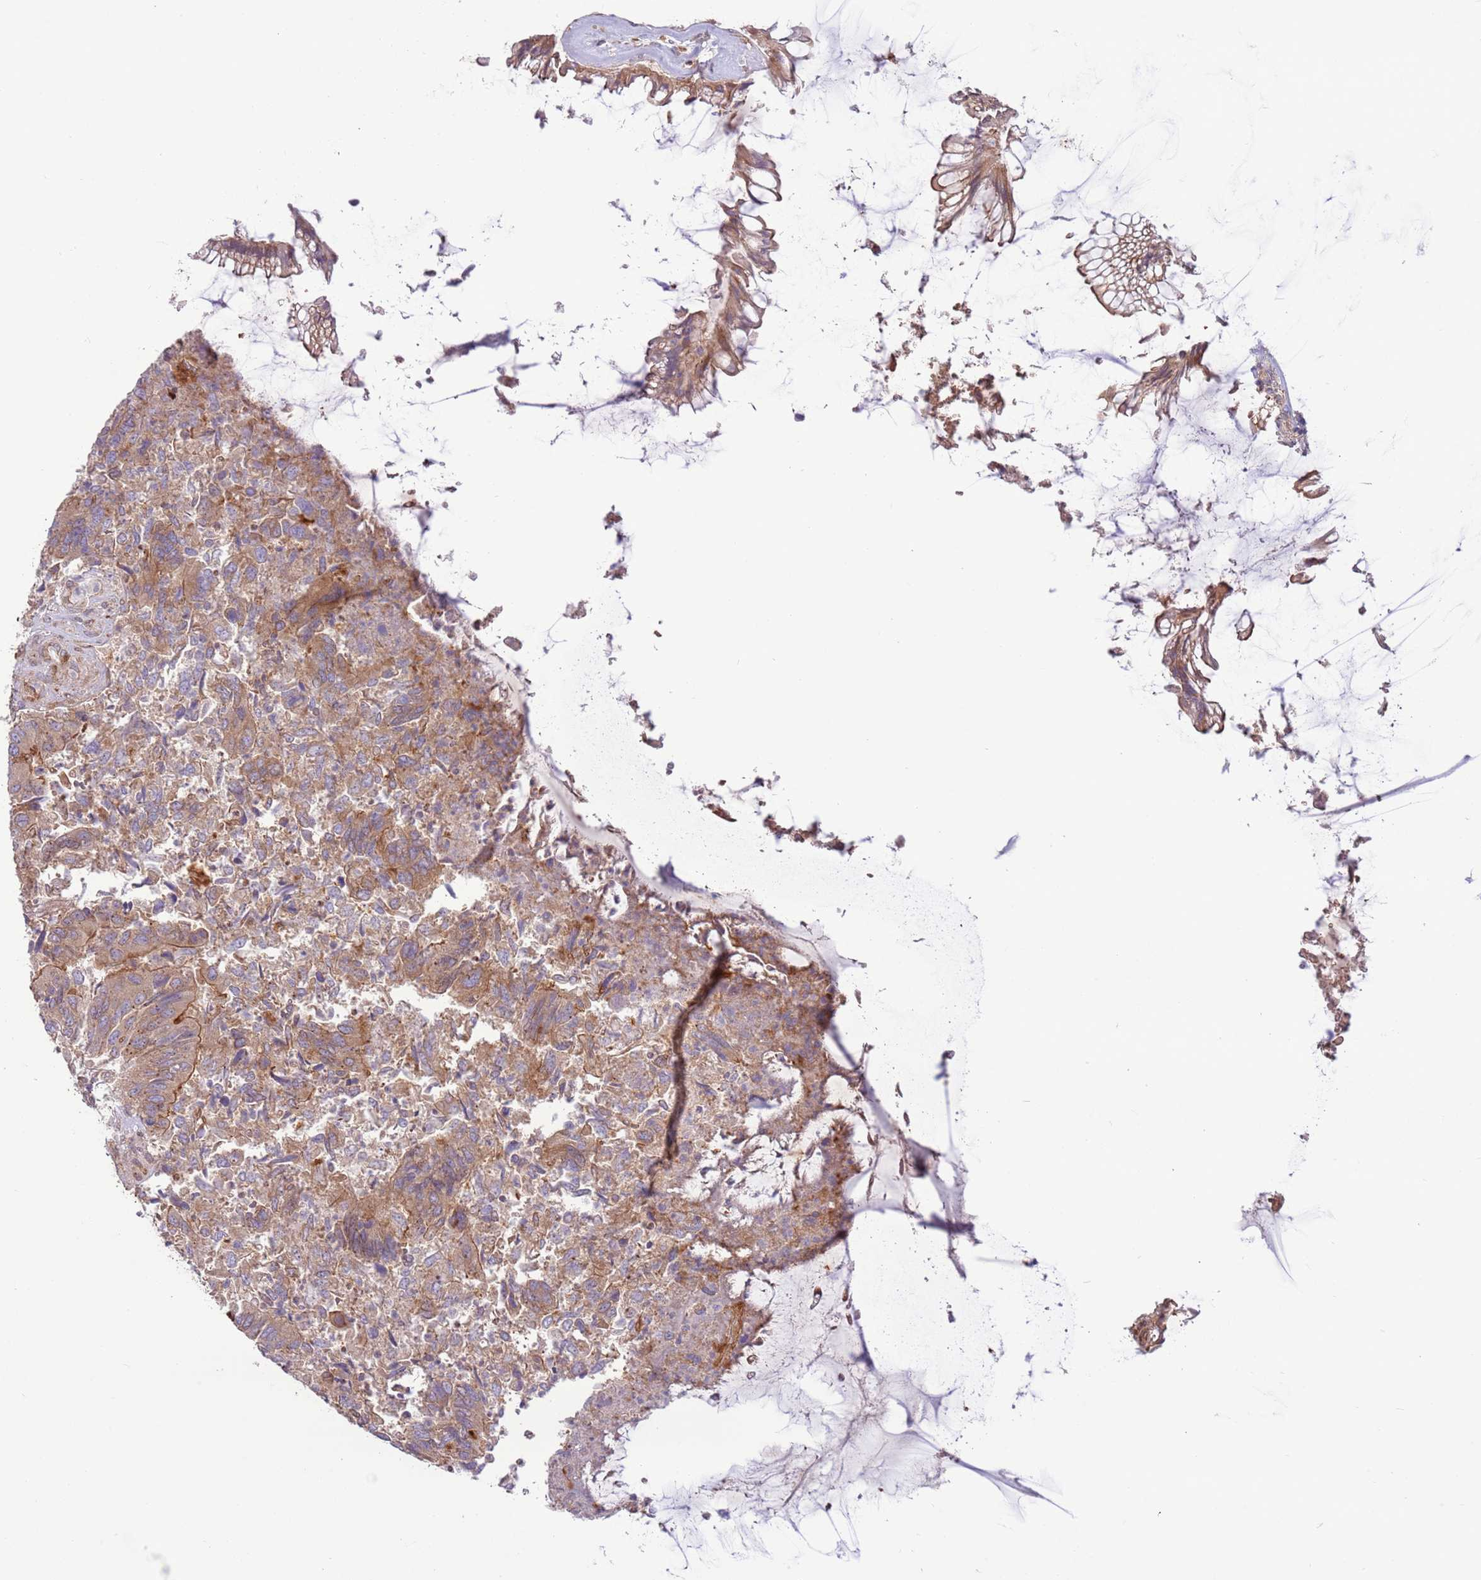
{"staining": {"intensity": "moderate", "quantity": ">75%", "location": "cytoplasmic/membranous"}, "tissue": "colorectal cancer", "cell_type": "Tumor cells", "image_type": "cancer", "snomed": [{"axis": "morphology", "description": "Adenocarcinoma, NOS"}, {"axis": "topography", "description": "Colon"}], "caption": "Tumor cells show medium levels of moderate cytoplasmic/membranous positivity in about >75% of cells in colorectal adenocarcinoma. The staining was performed using DAB, with brown indicating positive protein expression. Nuclei are stained blue with hematoxylin.", "gene": "DDX19B", "patient": {"sex": "female", "age": 67}}